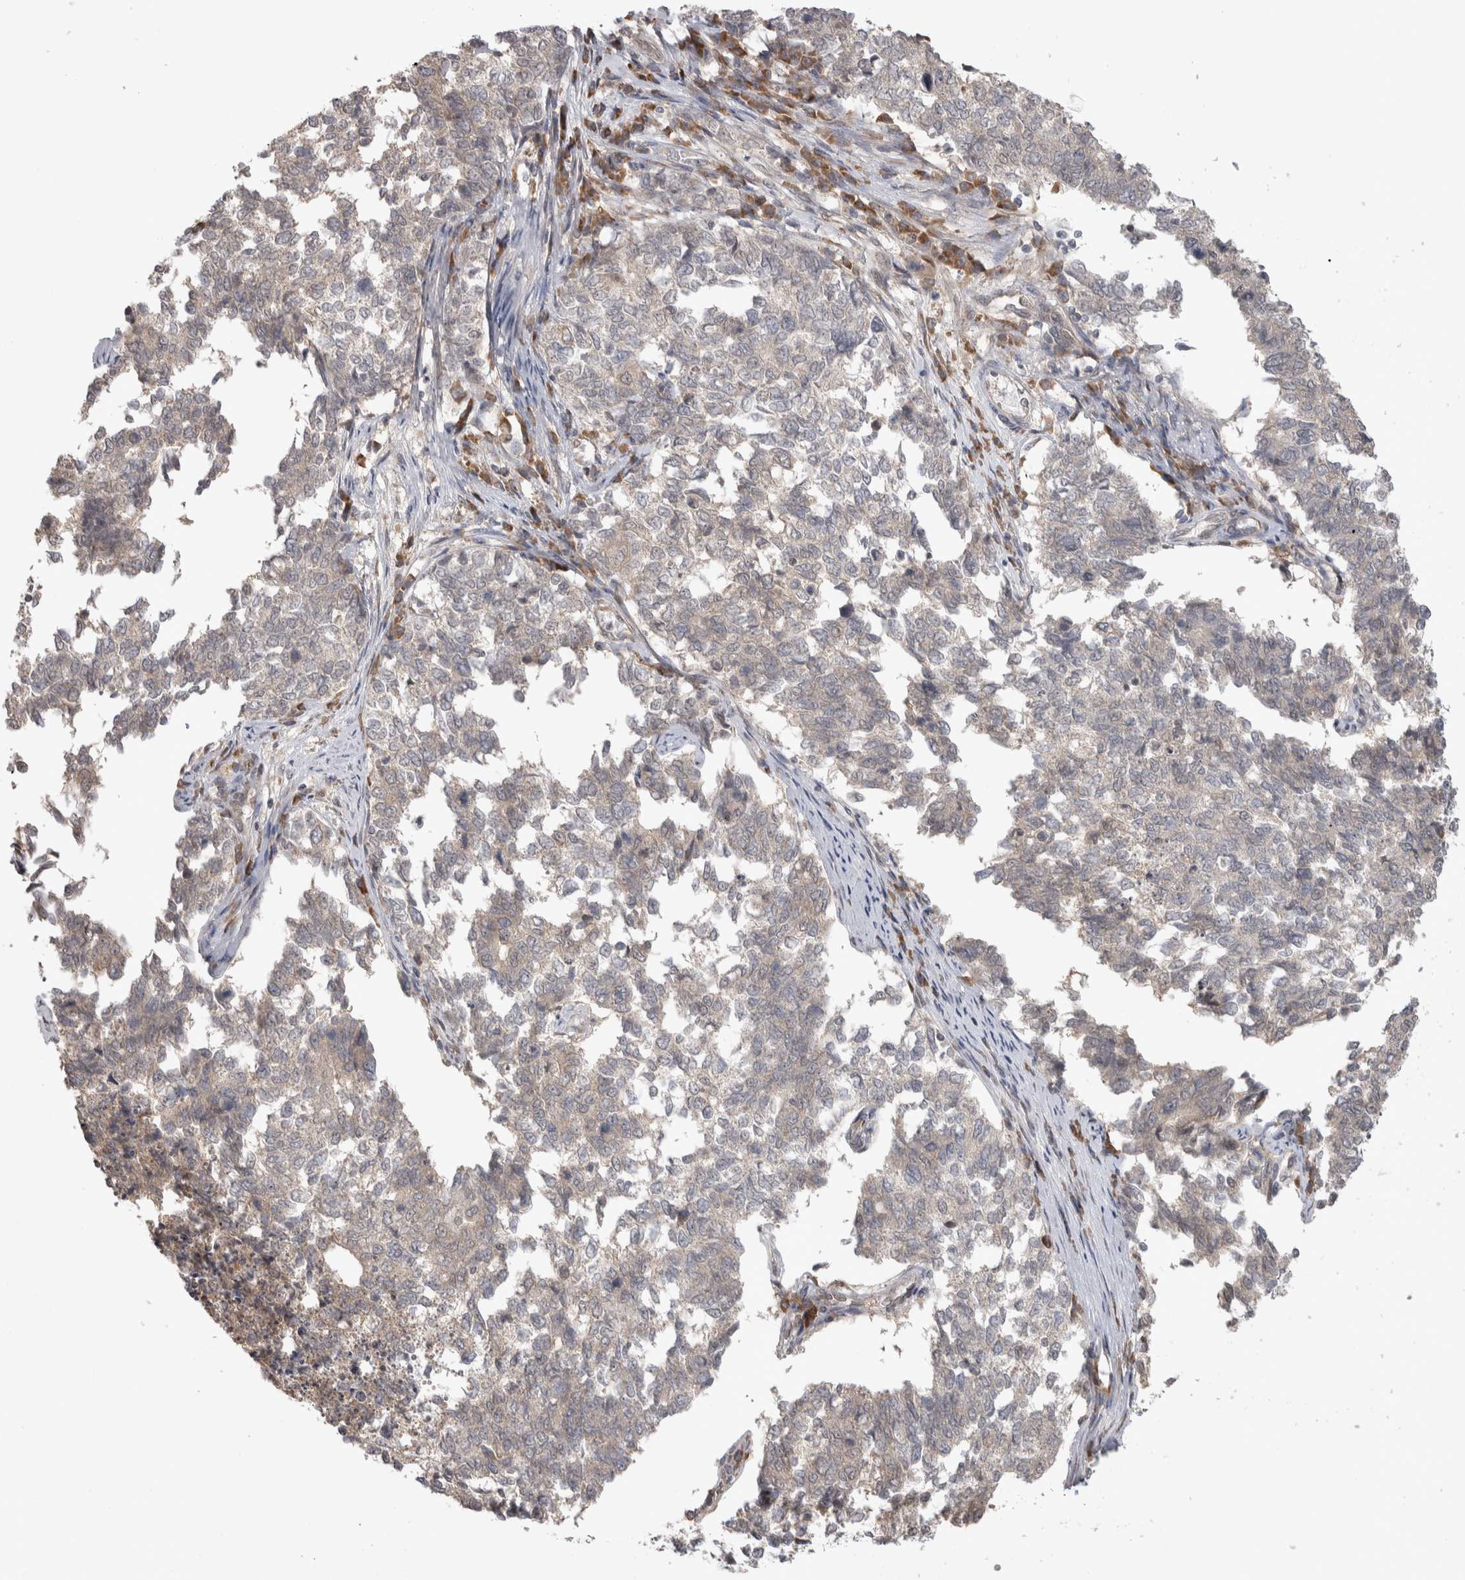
{"staining": {"intensity": "weak", "quantity": "<25%", "location": "cytoplasmic/membranous"}, "tissue": "cervical cancer", "cell_type": "Tumor cells", "image_type": "cancer", "snomed": [{"axis": "morphology", "description": "Squamous cell carcinoma, NOS"}, {"axis": "topography", "description": "Cervix"}], "caption": "Protein analysis of squamous cell carcinoma (cervical) displays no significant staining in tumor cells.", "gene": "CUL2", "patient": {"sex": "female", "age": 63}}